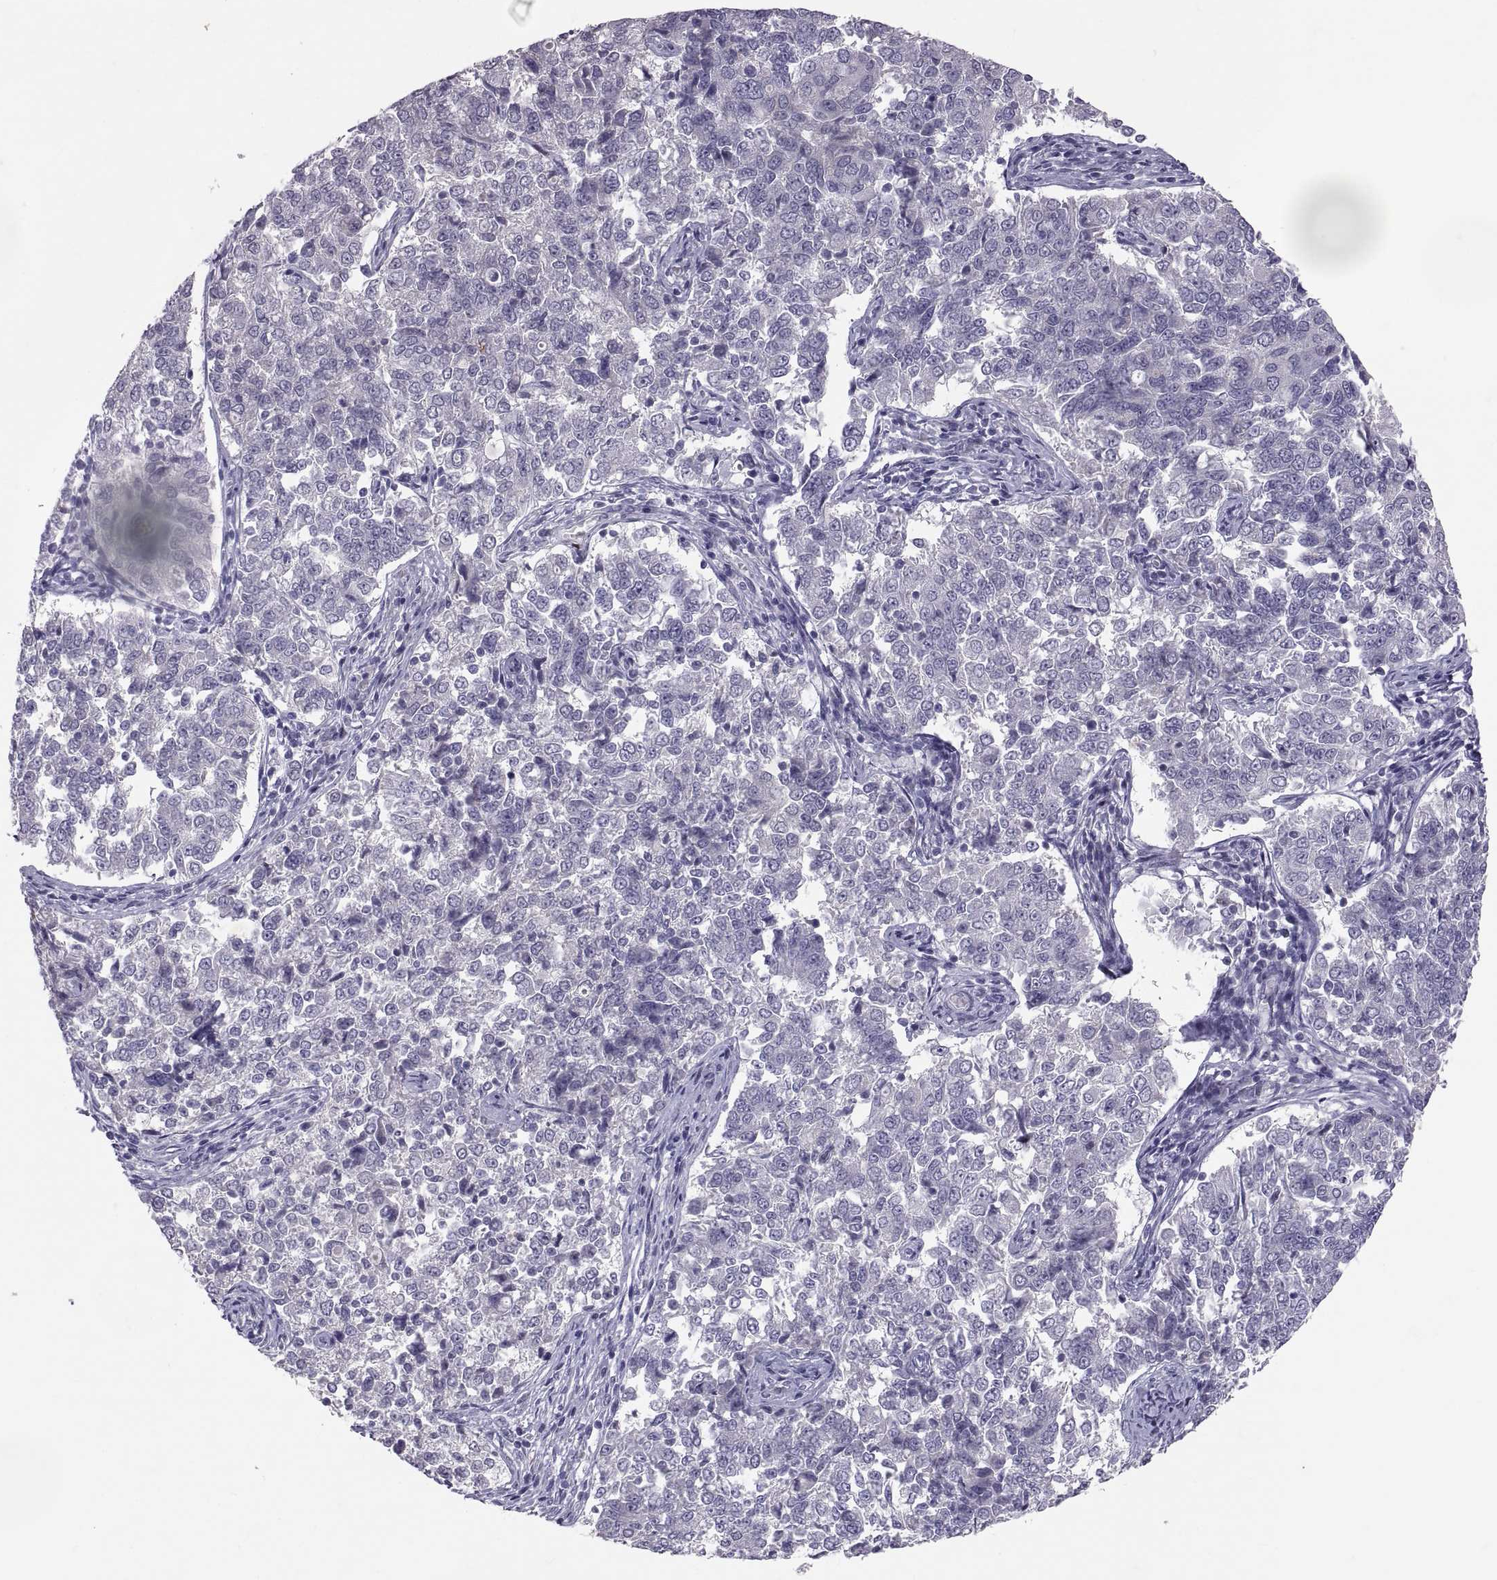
{"staining": {"intensity": "negative", "quantity": "none", "location": "none"}, "tissue": "endometrial cancer", "cell_type": "Tumor cells", "image_type": "cancer", "snomed": [{"axis": "morphology", "description": "Adenocarcinoma, NOS"}, {"axis": "topography", "description": "Endometrium"}], "caption": "This image is of adenocarcinoma (endometrial) stained with IHC to label a protein in brown with the nuclei are counter-stained blue. There is no staining in tumor cells.", "gene": "PTN", "patient": {"sex": "female", "age": 43}}